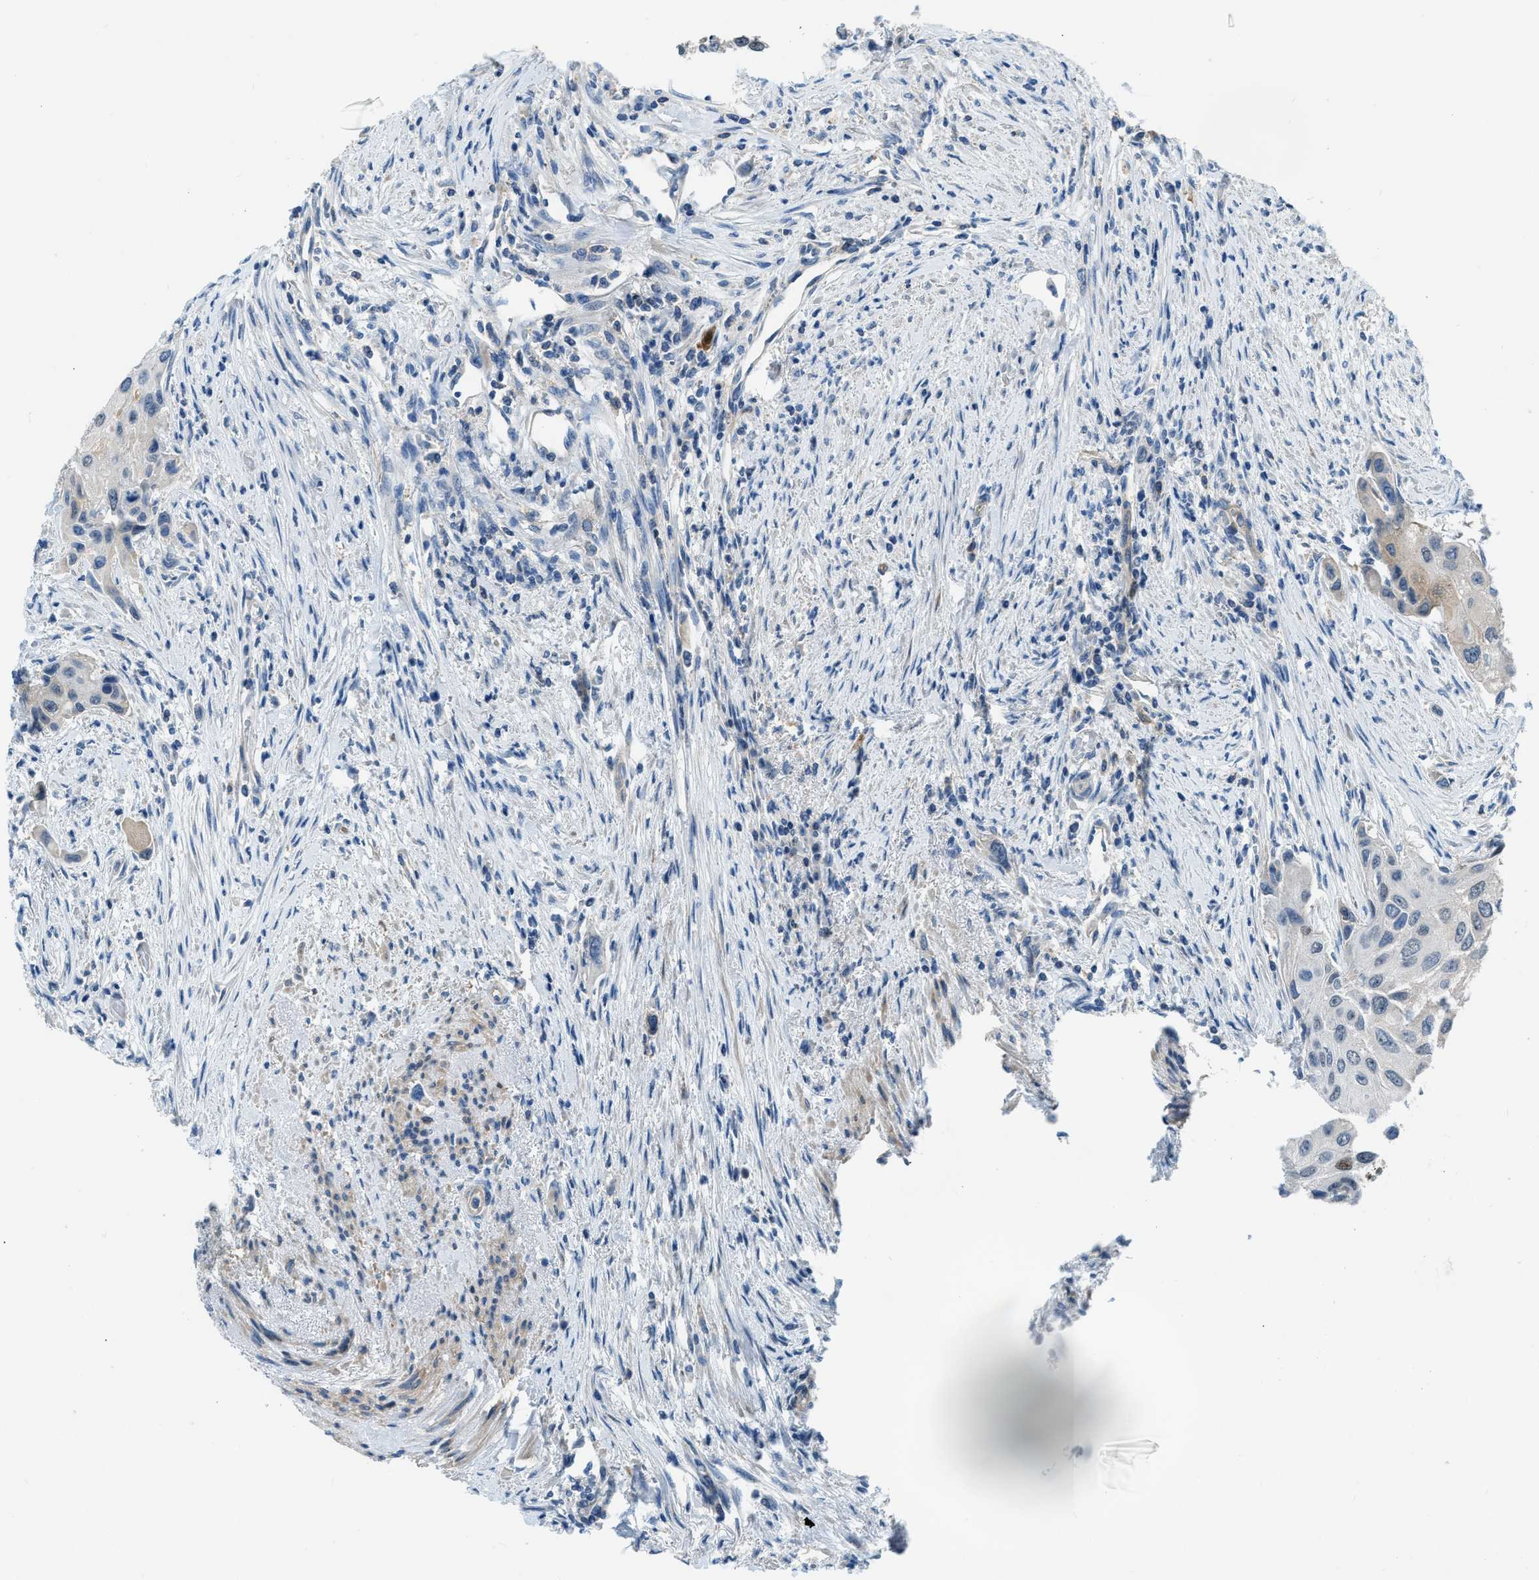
{"staining": {"intensity": "weak", "quantity": "<25%", "location": "cytoplasmic/membranous"}, "tissue": "urothelial cancer", "cell_type": "Tumor cells", "image_type": "cancer", "snomed": [{"axis": "morphology", "description": "Urothelial carcinoma, High grade"}, {"axis": "topography", "description": "Urinary bladder"}], "caption": "IHC micrograph of urothelial carcinoma (high-grade) stained for a protein (brown), which demonstrates no staining in tumor cells.", "gene": "PFKP", "patient": {"sex": "female", "age": 56}}